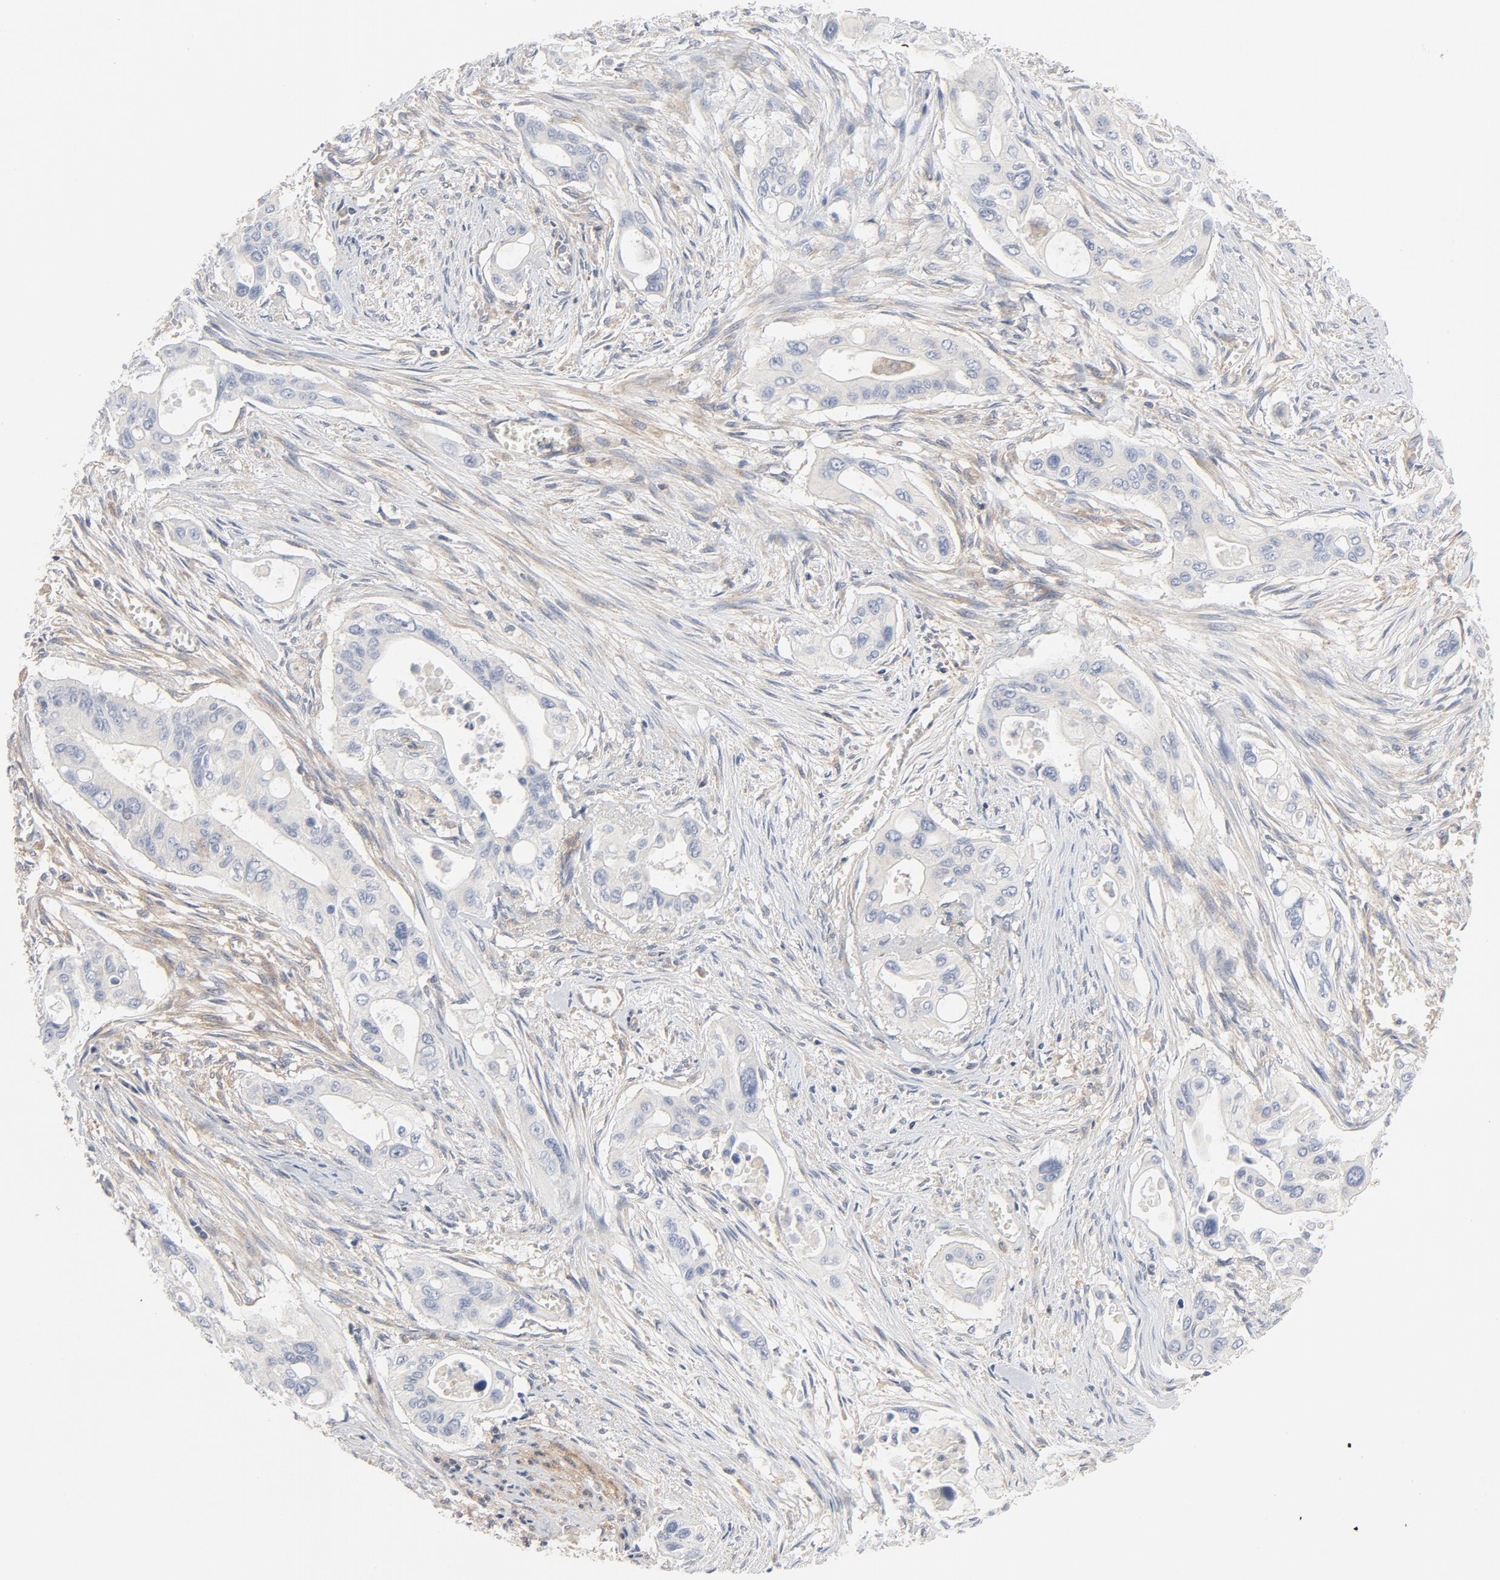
{"staining": {"intensity": "negative", "quantity": "none", "location": "none"}, "tissue": "pancreatic cancer", "cell_type": "Tumor cells", "image_type": "cancer", "snomed": [{"axis": "morphology", "description": "Adenocarcinoma, NOS"}, {"axis": "topography", "description": "Pancreas"}], "caption": "This is an immunohistochemistry (IHC) photomicrograph of pancreatic adenocarcinoma. There is no staining in tumor cells.", "gene": "RABEP1", "patient": {"sex": "male", "age": 77}}